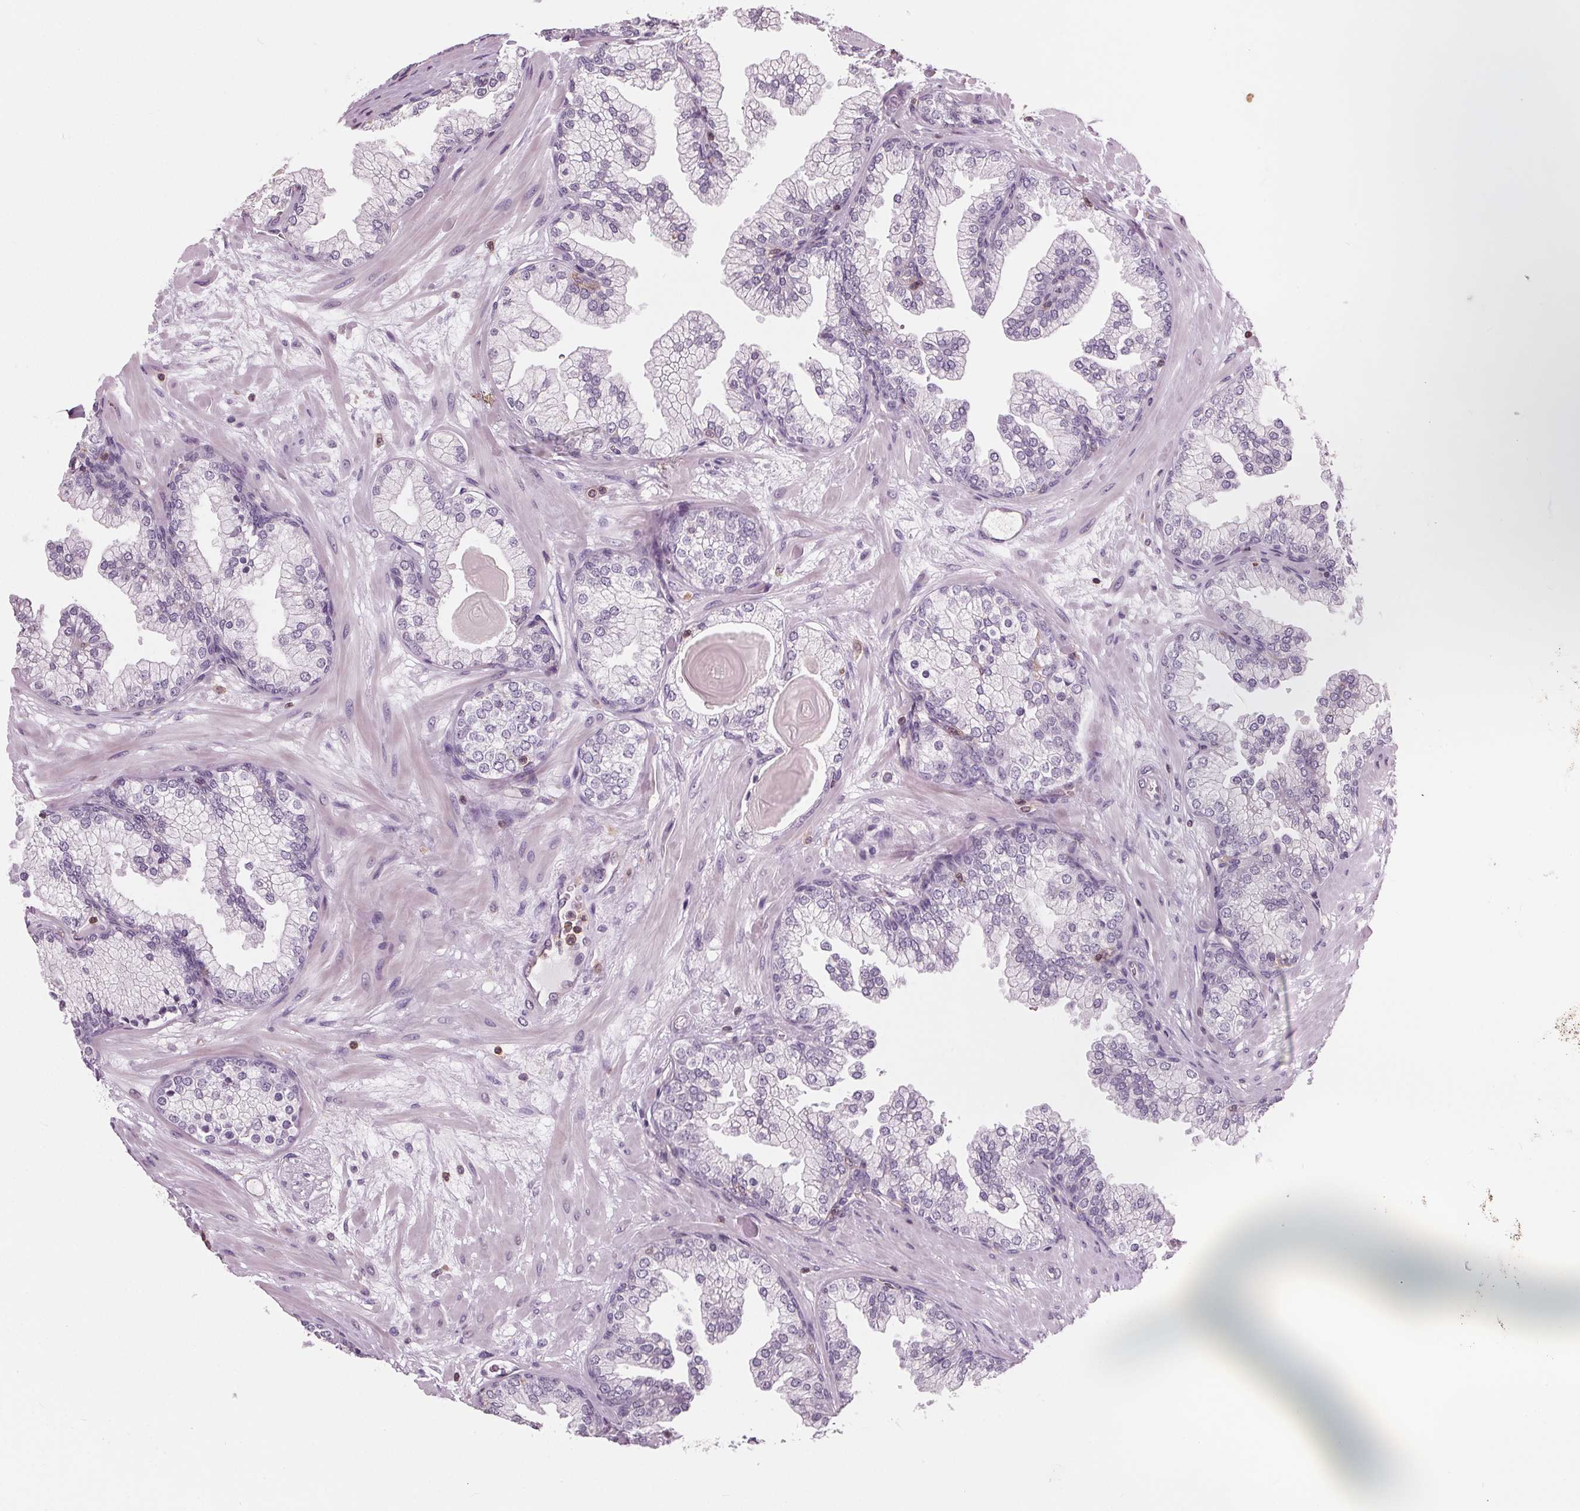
{"staining": {"intensity": "negative", "quantity": "none", "location": "none"}, "tissue": "prostate", "cell_type": "Glandular cells", "image_type": "normal", "snomed": [{"axis": "morphology", "description": "Normal tissue, NOS"}, {"axis": "topography", "description": "Prostate"}, {"axis": "topography", "description": "Peripheral nerve tissue"}], "caption": "Immunohistochemistry of normal human prostate demonstrates no staining in glandular cells. (Stains: DAB (3,3'-diaminobenzidine) immunohistochemistry (IHC) with hematoxylin counter stain, Microscopy: brightfield microscopy at high magnification).", "gene": "ARHGAP25", "patient": {"sex": "male", "age": 61}}